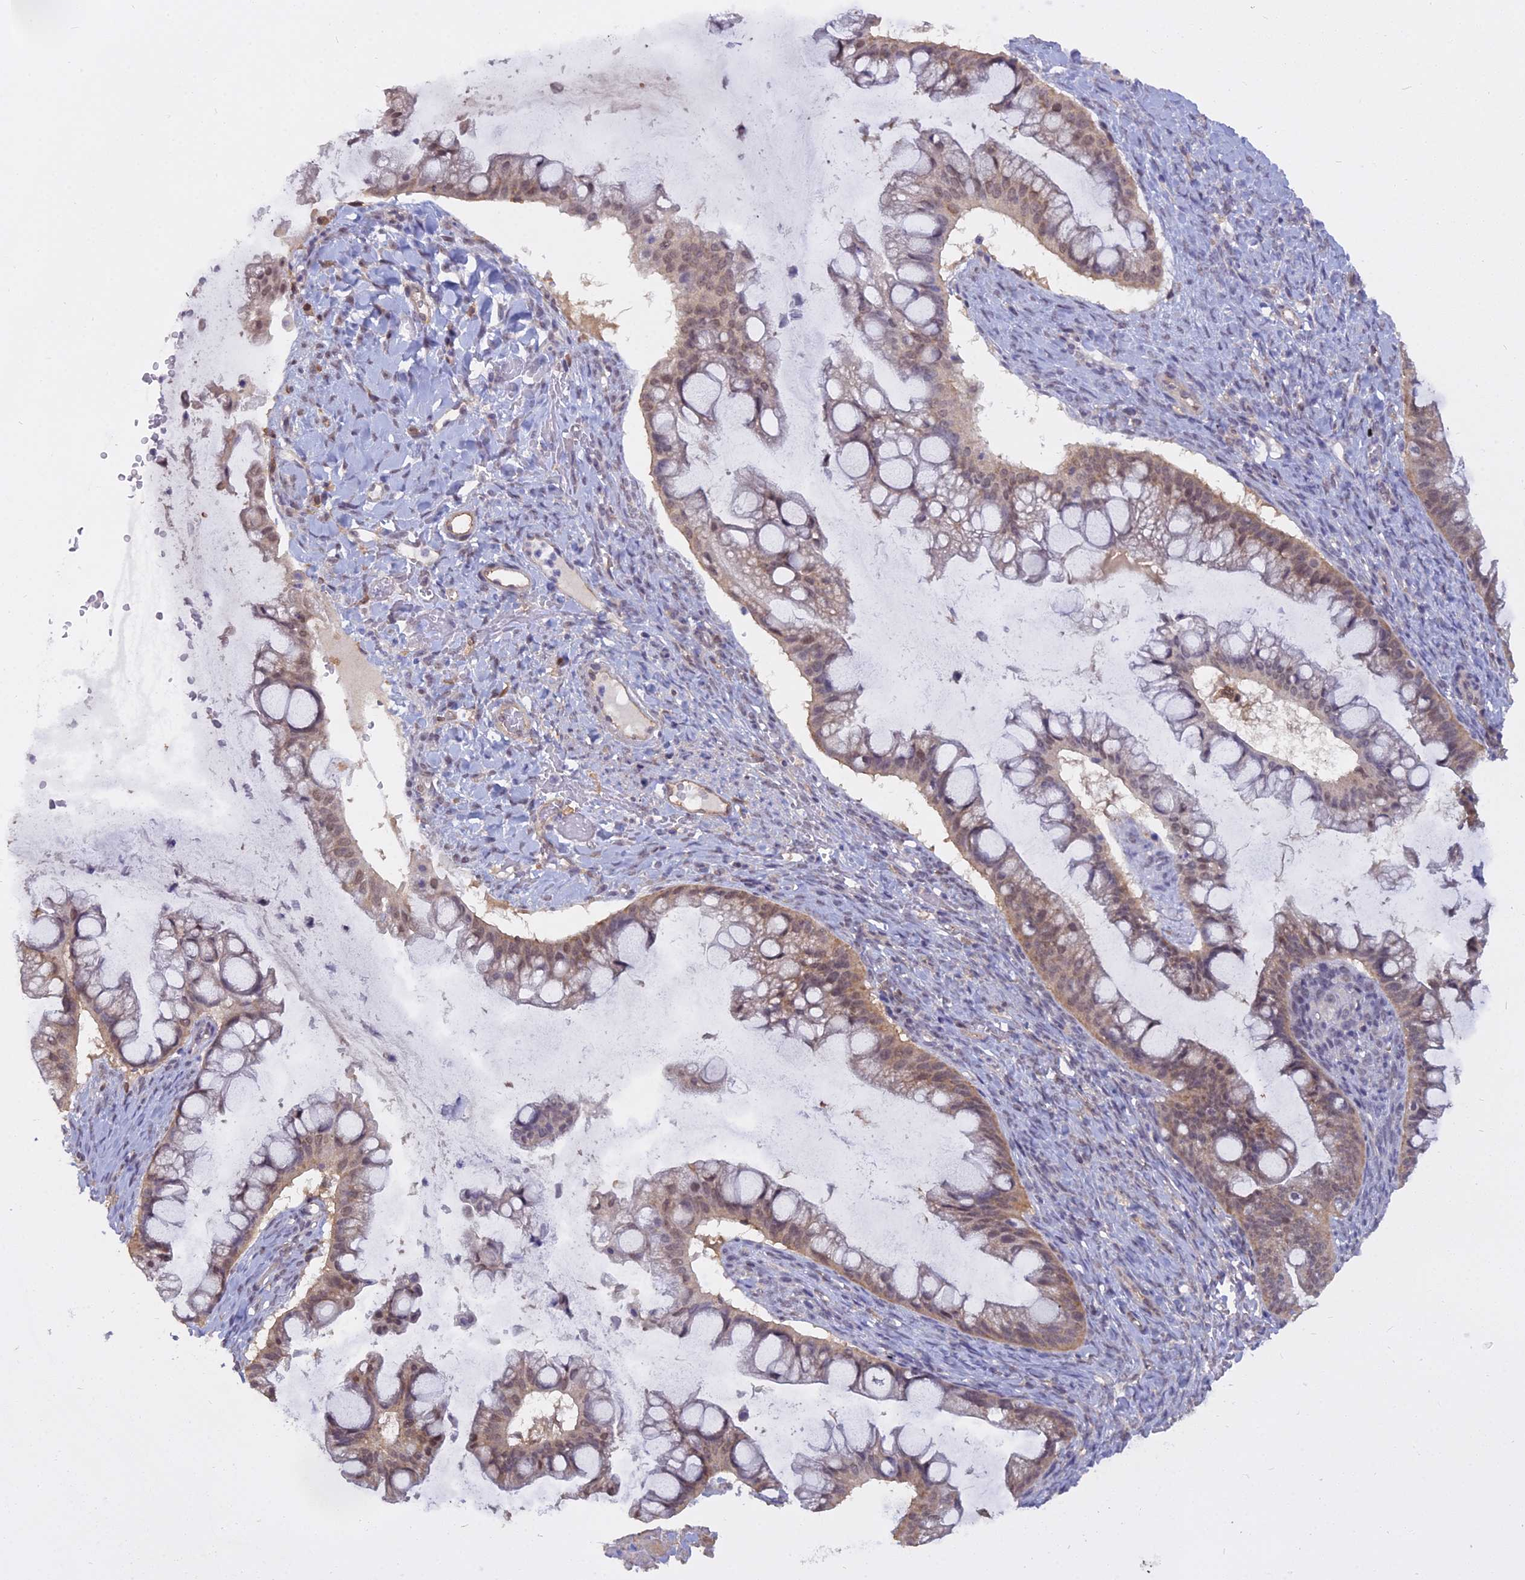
{"staining": {"intensity": "weak", "quantity": ">75%", "location": "cytoplasmic/membranous"}, "tissue": "ovarian cancer", "cell_type": "Tumor cells", "image_type": "cancer", "snomed": [{"axis": "morphology", "description": "Cystadenocarcinoma, mucinous, NOS"}, {"axis": "topography", "description": "Ovary"}], "caption": "A micrograph of mucinous cystadenocarcinoma (ovarian) stained for a protein exhibits weak cytoplasmic/membranous brown staining in tumor cells.", "gene": "BLNK", "patient": {"sex": "female", "age": 73}}